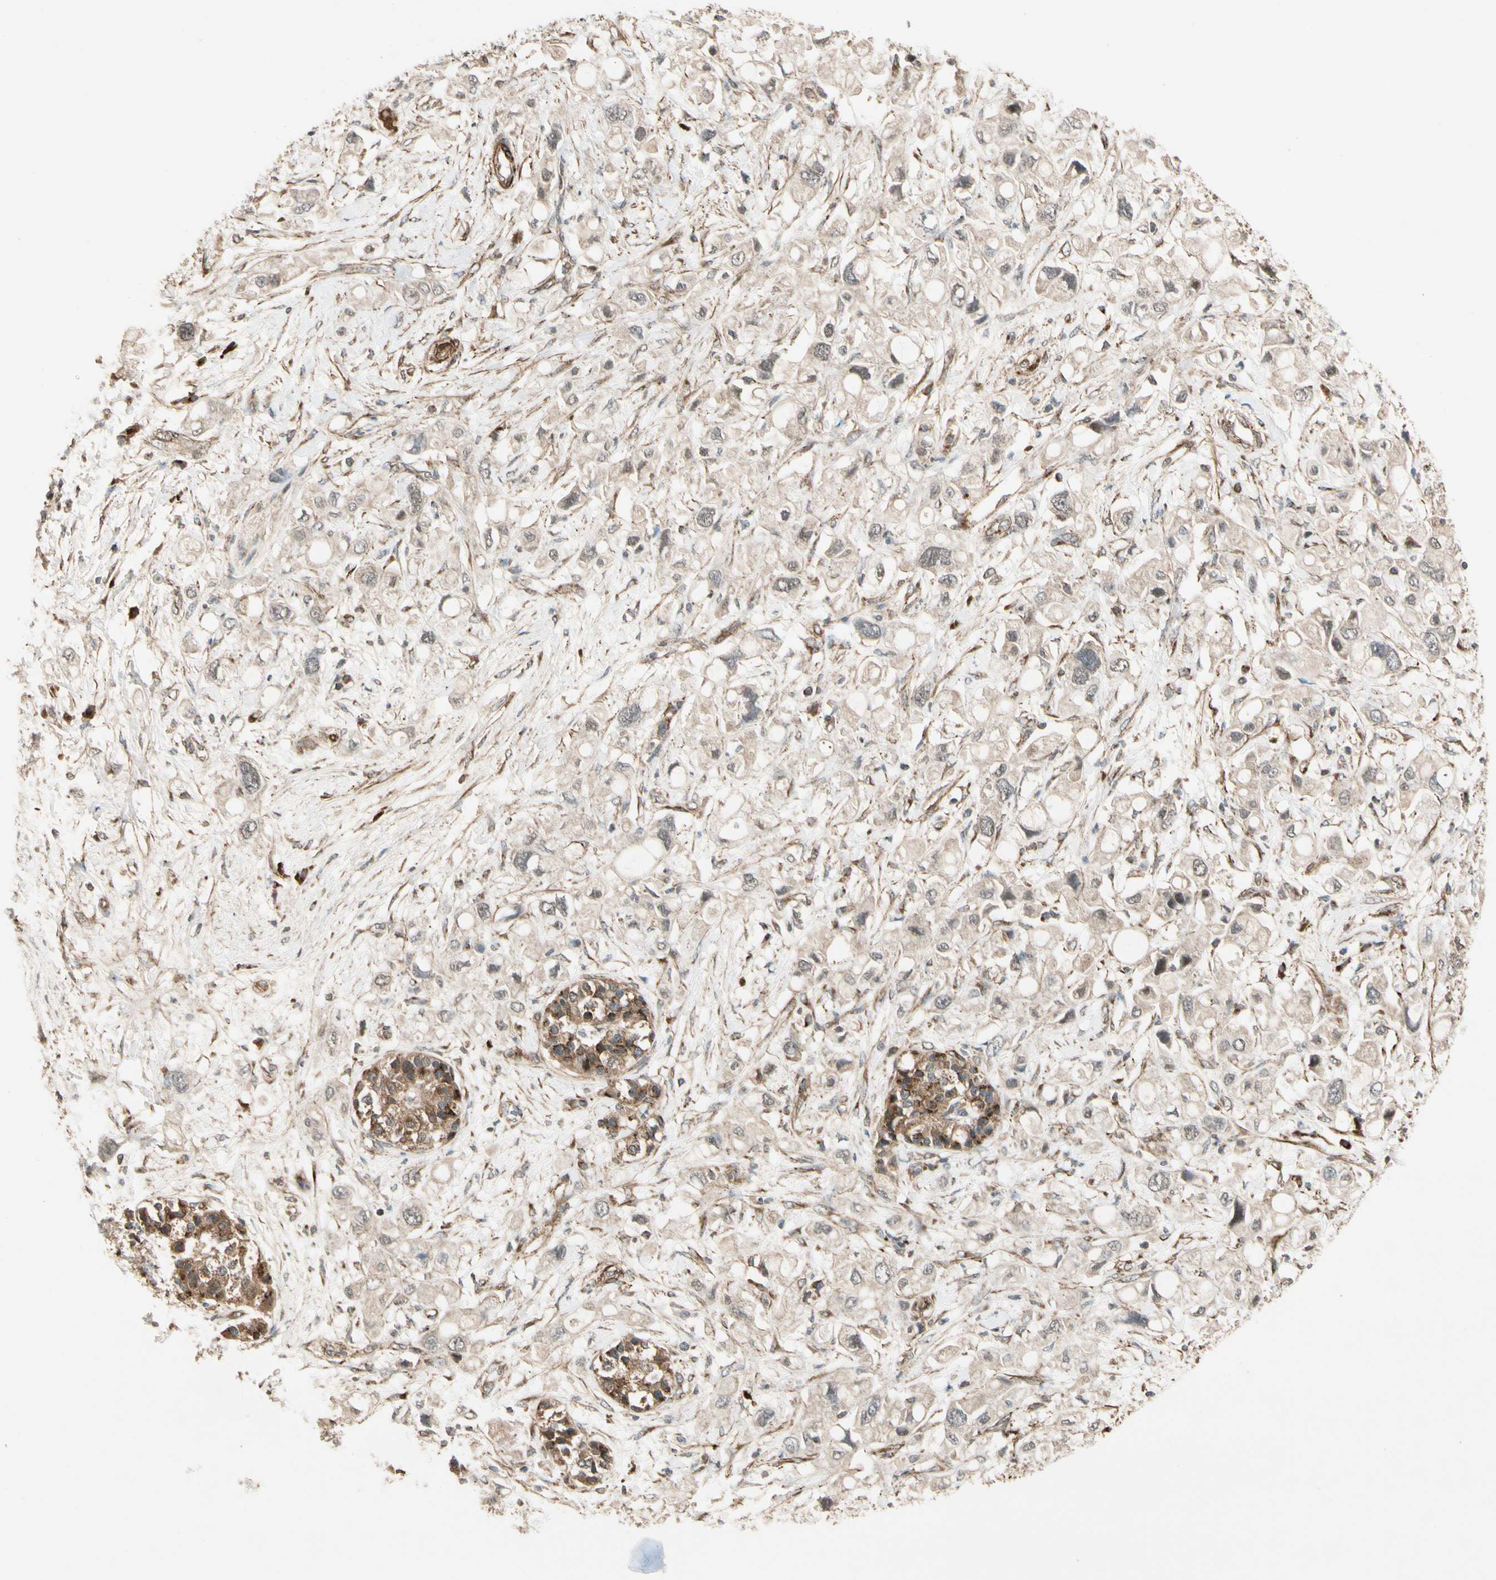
{"staining": {"intensity": "negative", "quantity": "none", "location": "none"}, "tissue": "pancreatic cancer", "cell_type": "Tumor cells", "image_type": "cancer", "snomed": [{"axis": "morphology", "description": "Adenocarcinoma, NOS"}, {"axis": "topography", "description": "Pancreas"}], "caption": "Immunohistochemistry photomicrograph of human pancreatic cancer (adenocarcinoma) stained for a protein (brown), which exhibits no positivity in tumor cells. (Brightfield microscopy of DAB (3,3'-diaminobenzidine) IHC at high magnification).", "gene": "GCK", "patient": {"sex": "female", "age": 56}}